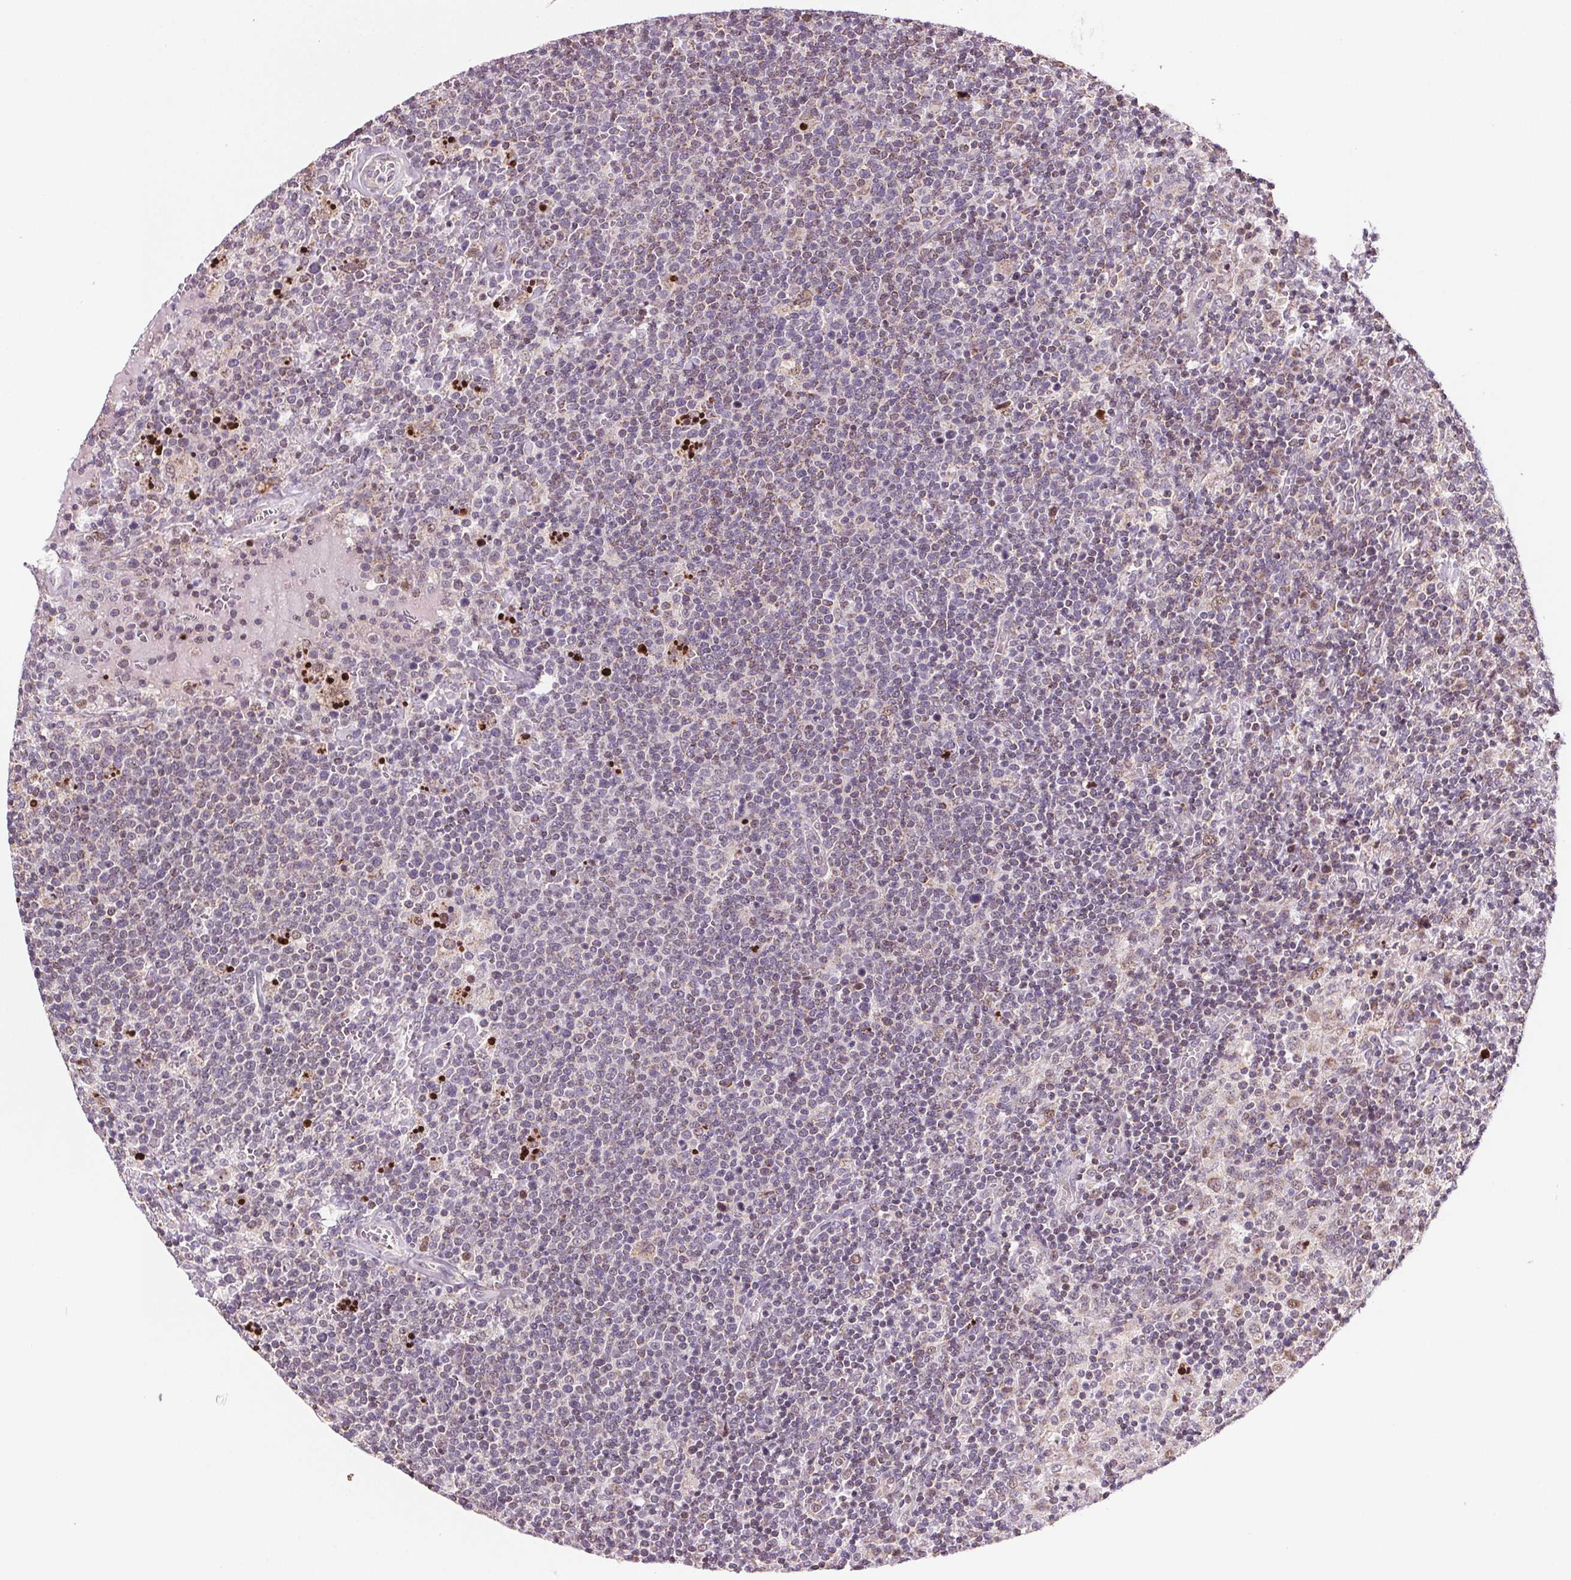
{"staining": {"intensity": "negative", "quantity": "none", "location": "none"}, "tissue": "lymphoma", "cell_type": "Tumor cells", "image_type": "cancer", "snomed": [{"axis": "morphology", "description": "Malignant lymphoma, non-Hodgkin's type, High grade"}, {"axis": "topography", "description": "Lymph node"}], "caption": "Immunohistochemistry (IHC) of human lymphoma shows no expression in tumor cells.", "gene": "SUCLA2", "patient": {"sex": "male", "age": 61}}